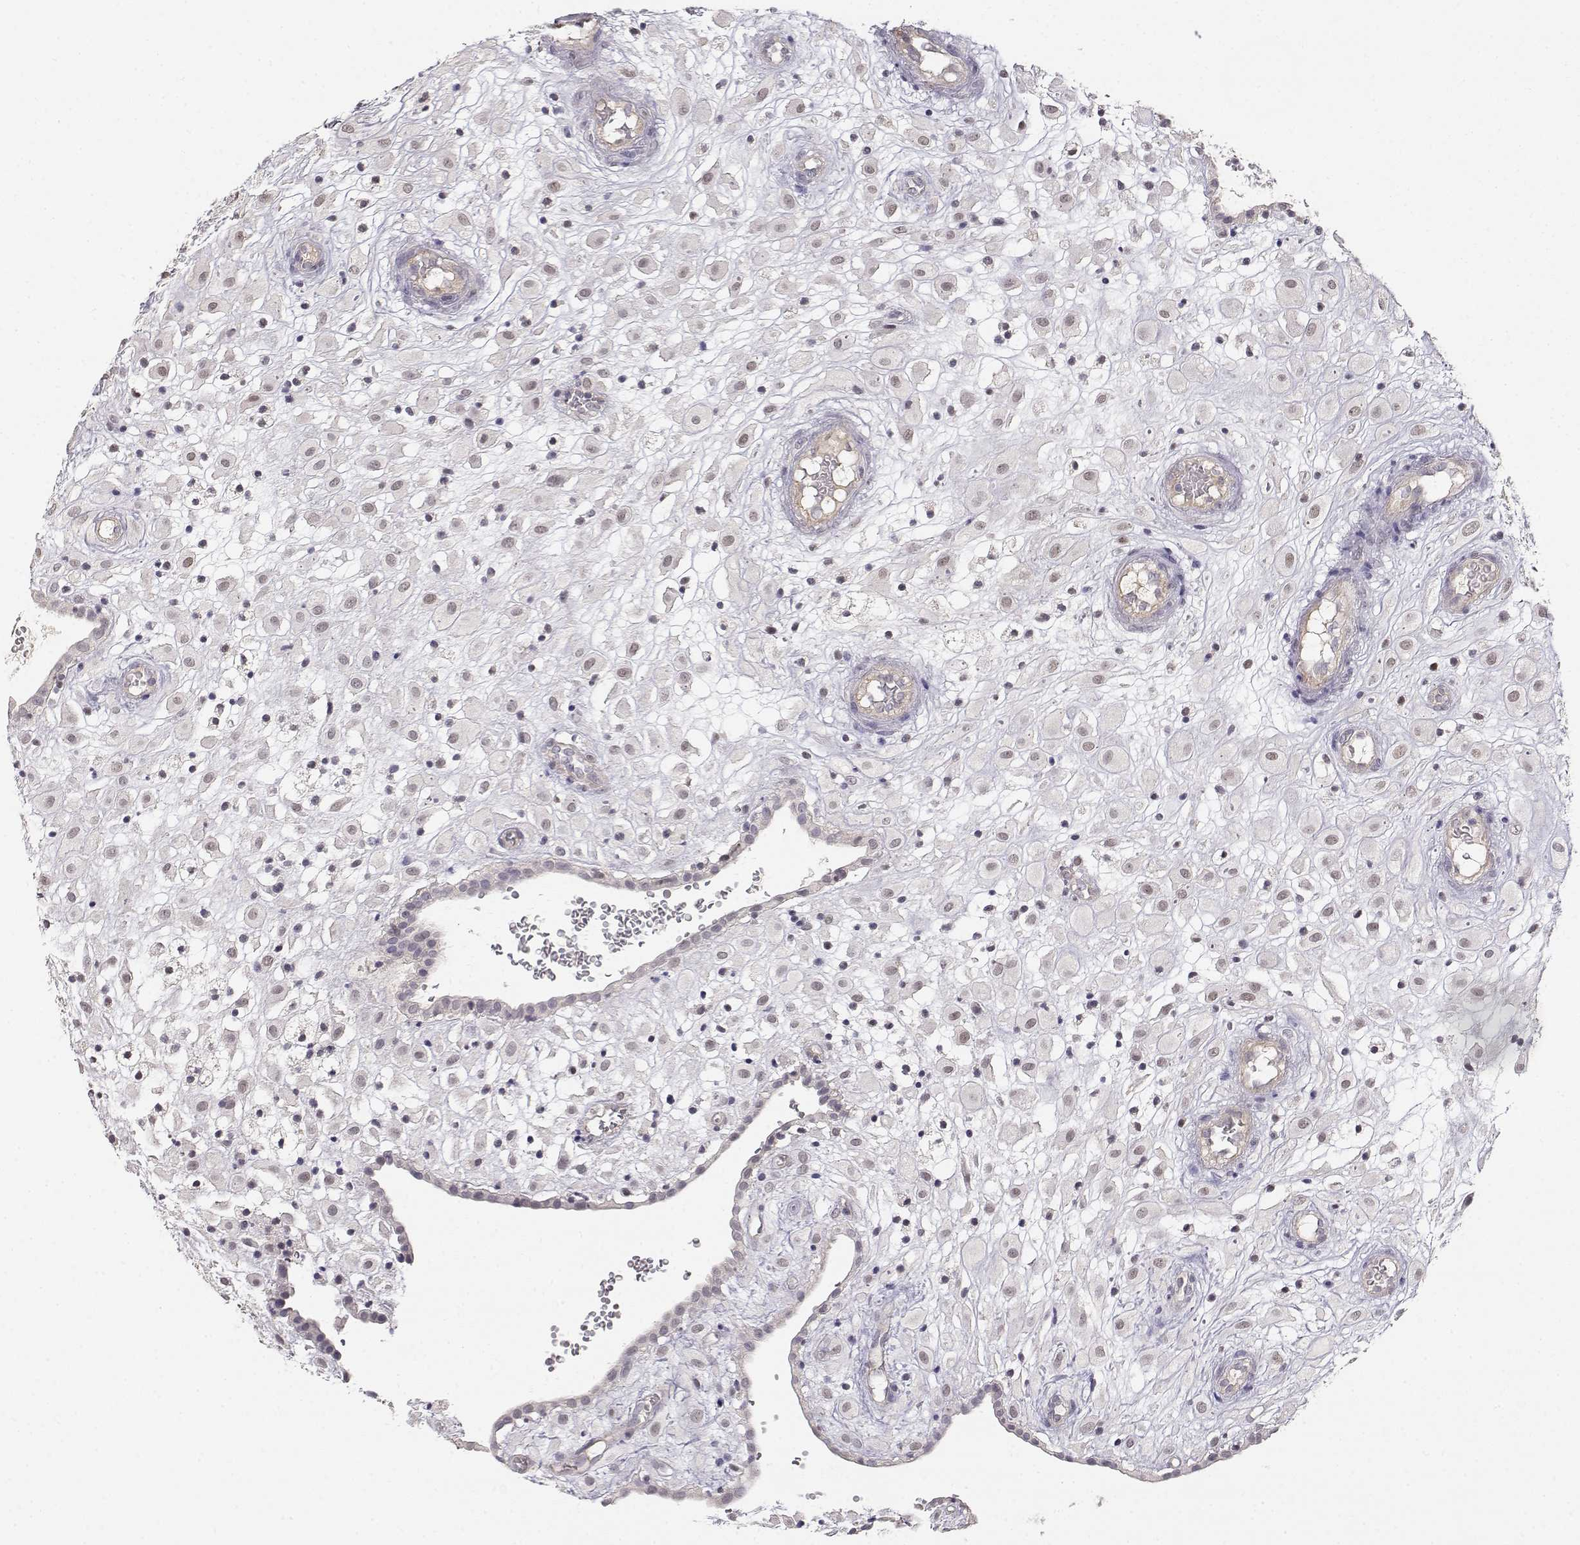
{"staining": {"intensity": "negative", "quantity": "none", "location": "none"}, "tissue": "placenta", "cell_type": "Decidual cells", "image_type": "normal", "snomed": [{"axis": "morphology", "description": "Normal tissue, NOS"}, {"axis": "topography", "description": "Placenta"}], "caption": "An immunohistochemistry (IHC) image of normal placenta is shown. There is no staining in decidual cells of placenta. (DAB (3,3'-diaminobenzidine) IHC with hematoxylin counter stain).", "gene": "EAF2", "patient": {"sex": "female", "age": 24}}